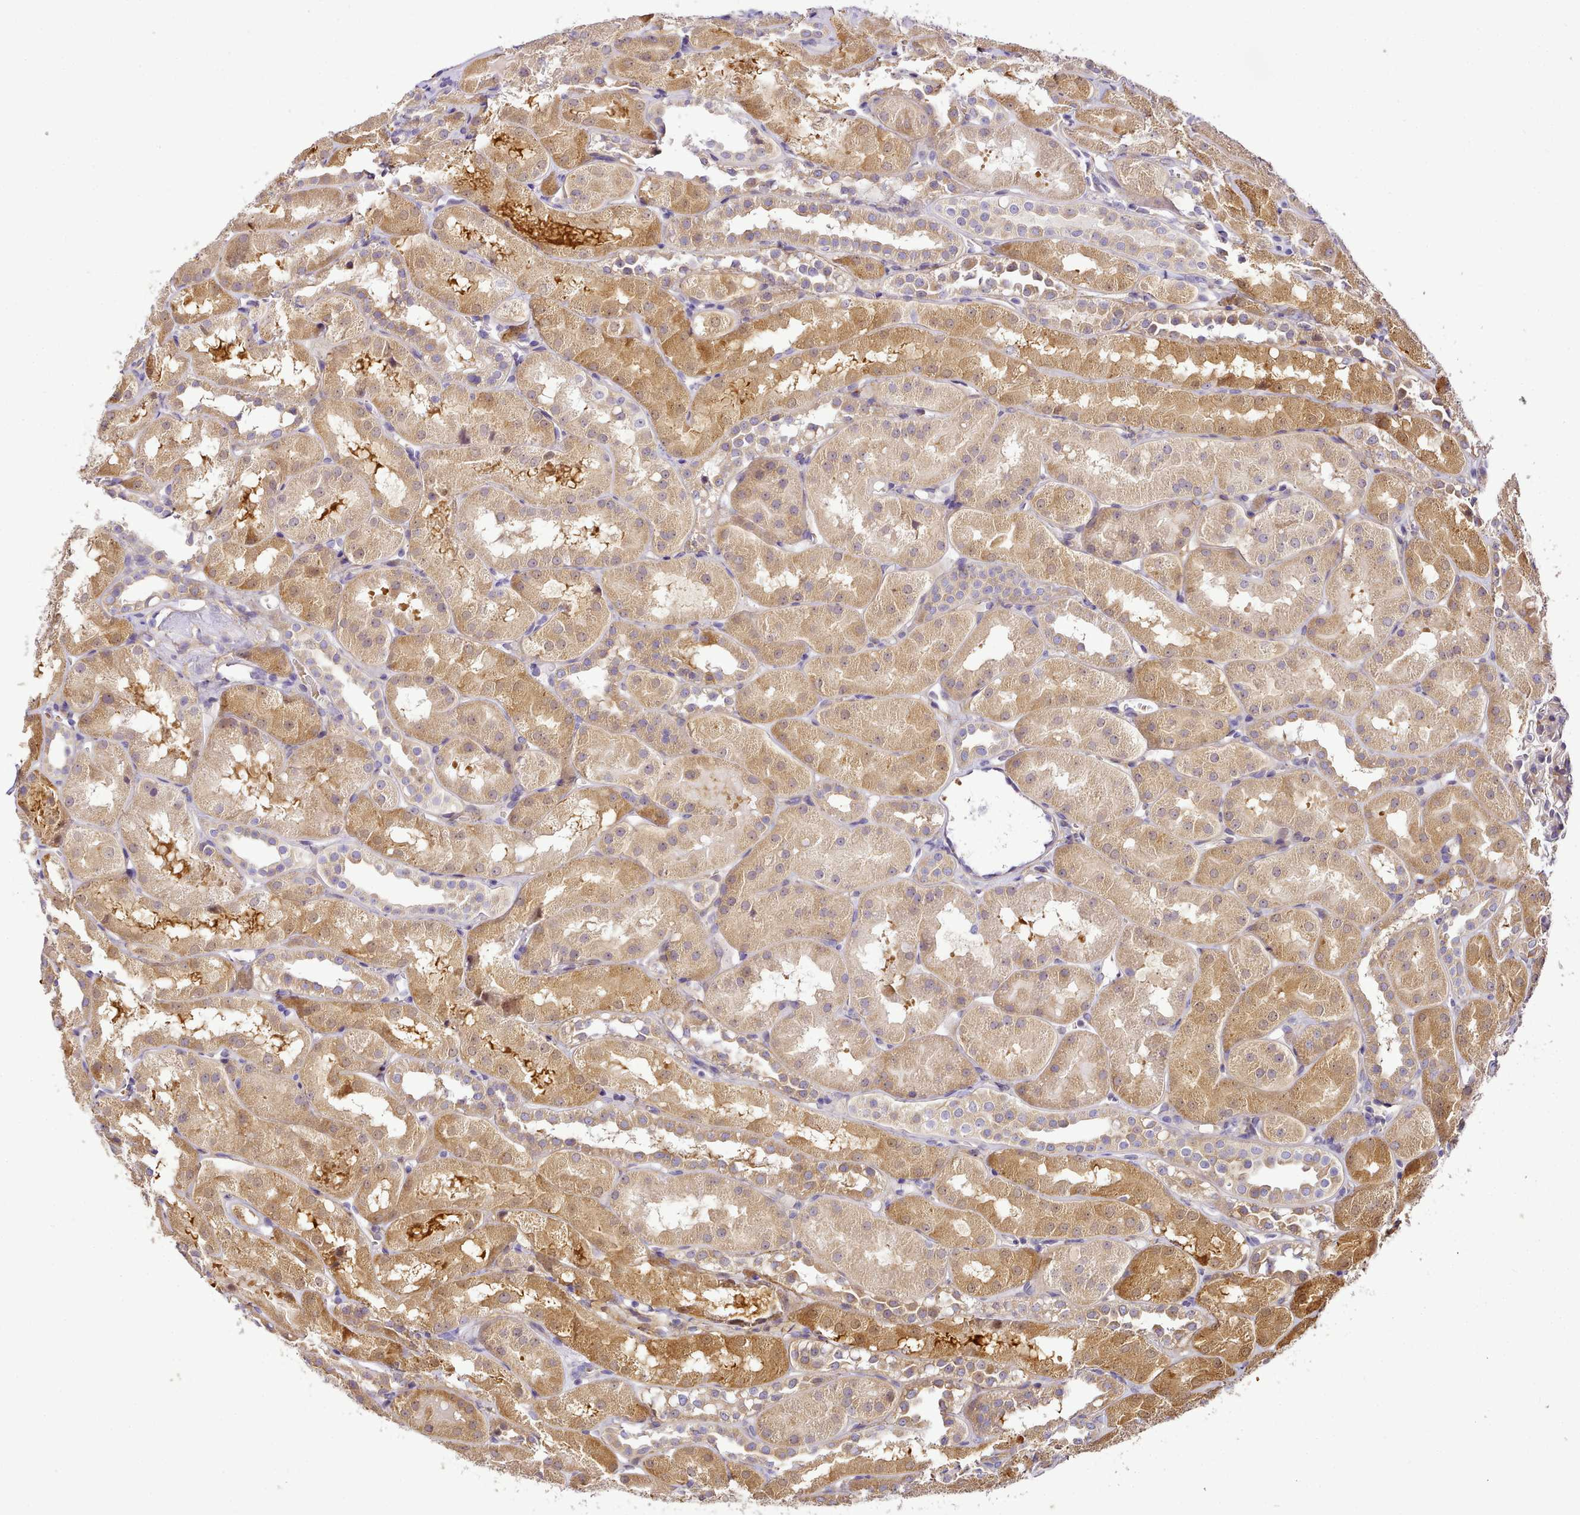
{"staining": {"intensity": "moderate", "quantity": "25%-75%", "location": "cytoplasmic/membranous"}, "tissue": "kidney", "cell_type": "Cells in glomeruli", "image_type": "normal", "snomed": [{"axis": "morphology", "description": "Normal tissue, NOS"}, {"axis": "topography", "description": "Kidney"}, {"axis": "topography", "description": "Urinary bladder"}], "caption": "Protein expression analysis of unremarkable human kidney reveals moderate cytoplasmic/membranous expression in about 25%-75% of cells in glomeruli.", "gene": "NBPF10", "patient": {"sex": "male", "age": 16}}